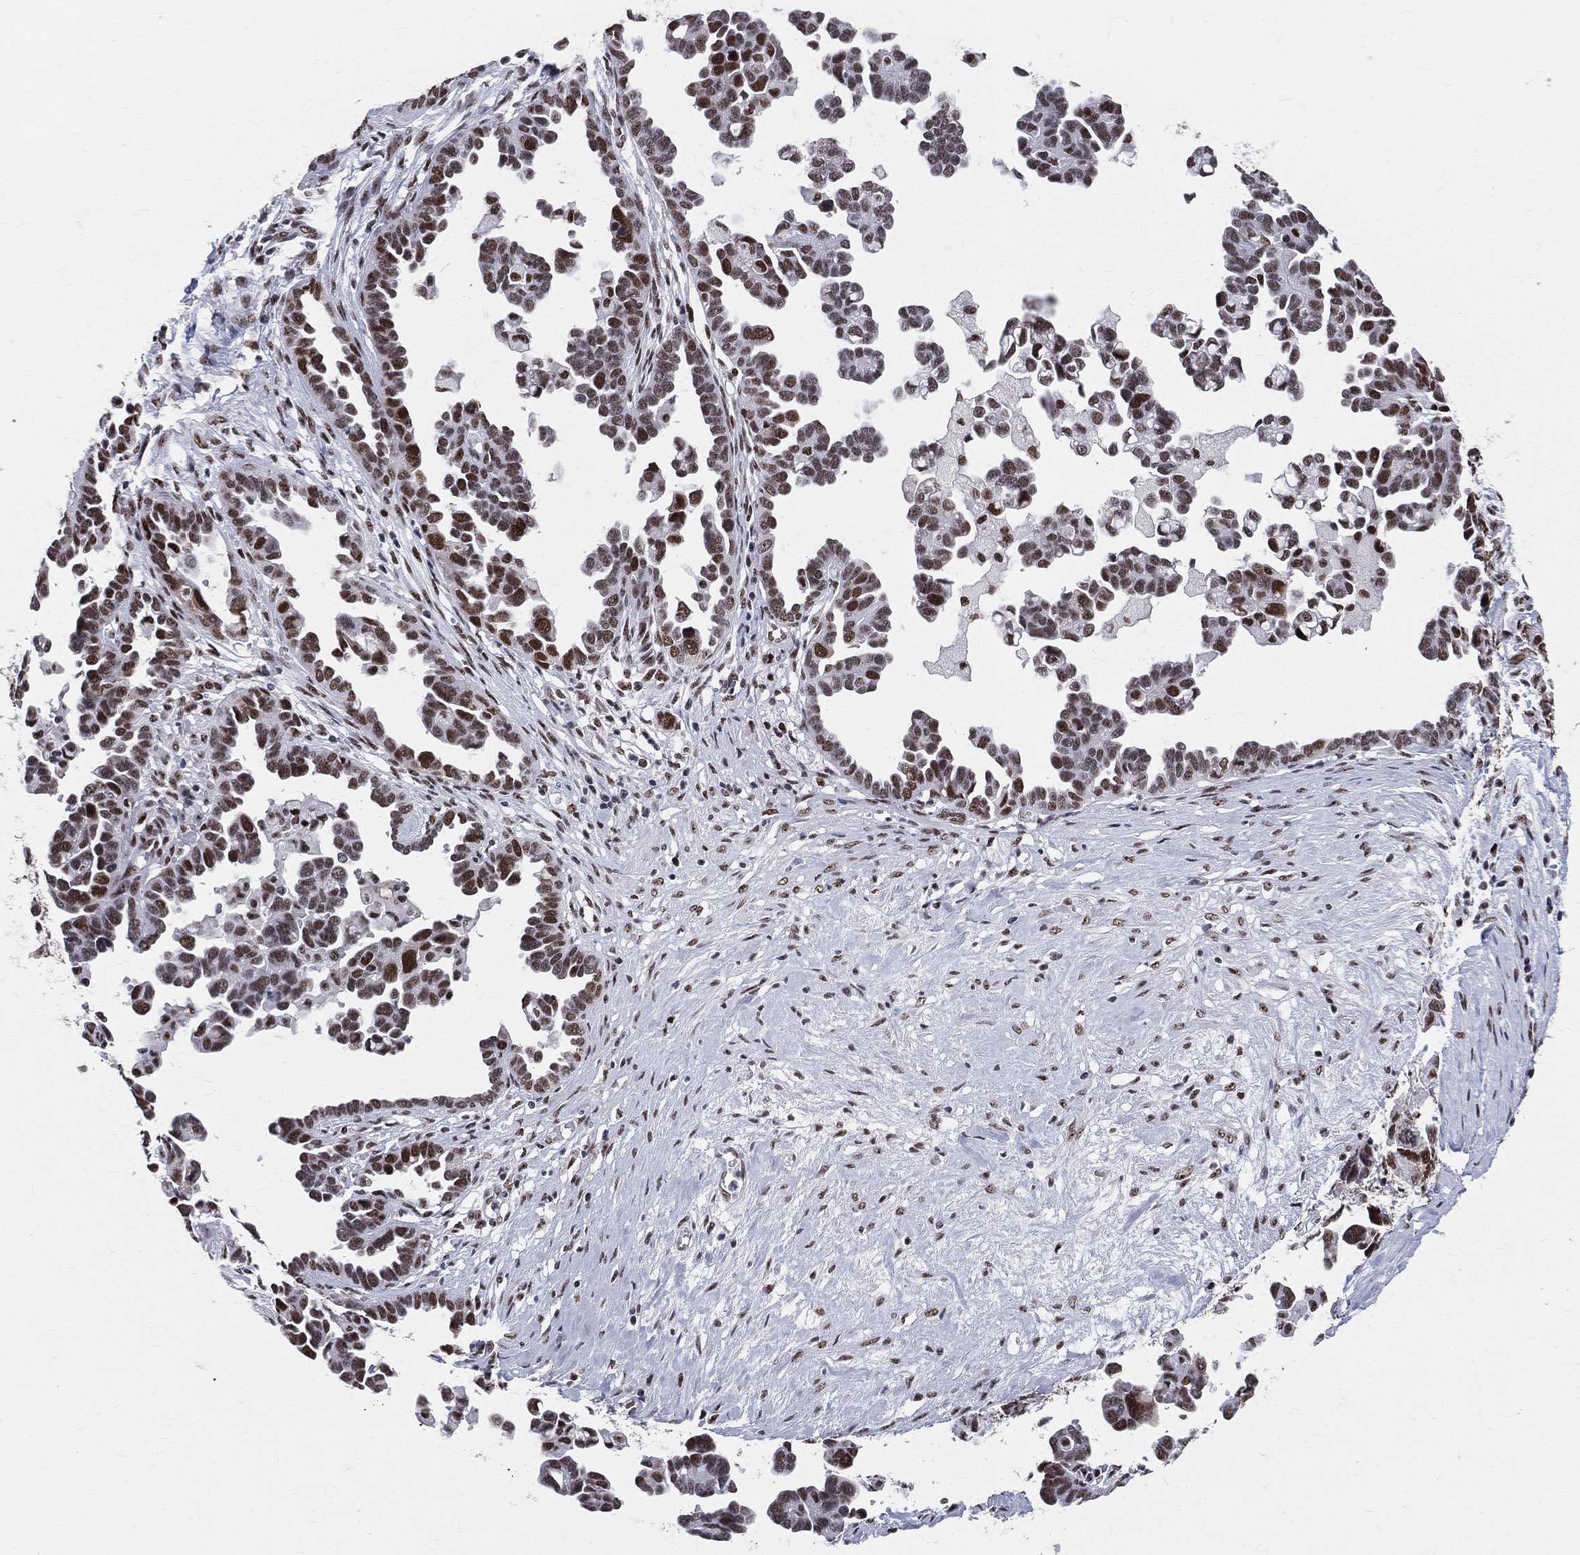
{"staining": {"intensity": "strong", "quantity": ">75%", "location": "nuclear"}, "tissue": "ovarian cancer", "cell_type": "Tumor cells", "image_type": "cancer", "snomed": [{"axis": "morphology", "description": "Cystadenocarcinoma, serous, NOS"}, {"axis": "topography", "description": "Ovary"}], "caption": "The image exhibits staining of ovarian cancer (serous cystadenocarcinoma), revealing strong nuclear protein expression (brown color) within tumor cells.", "gene": "CDK7", "patient": {"sex": "female", "age": 54}}